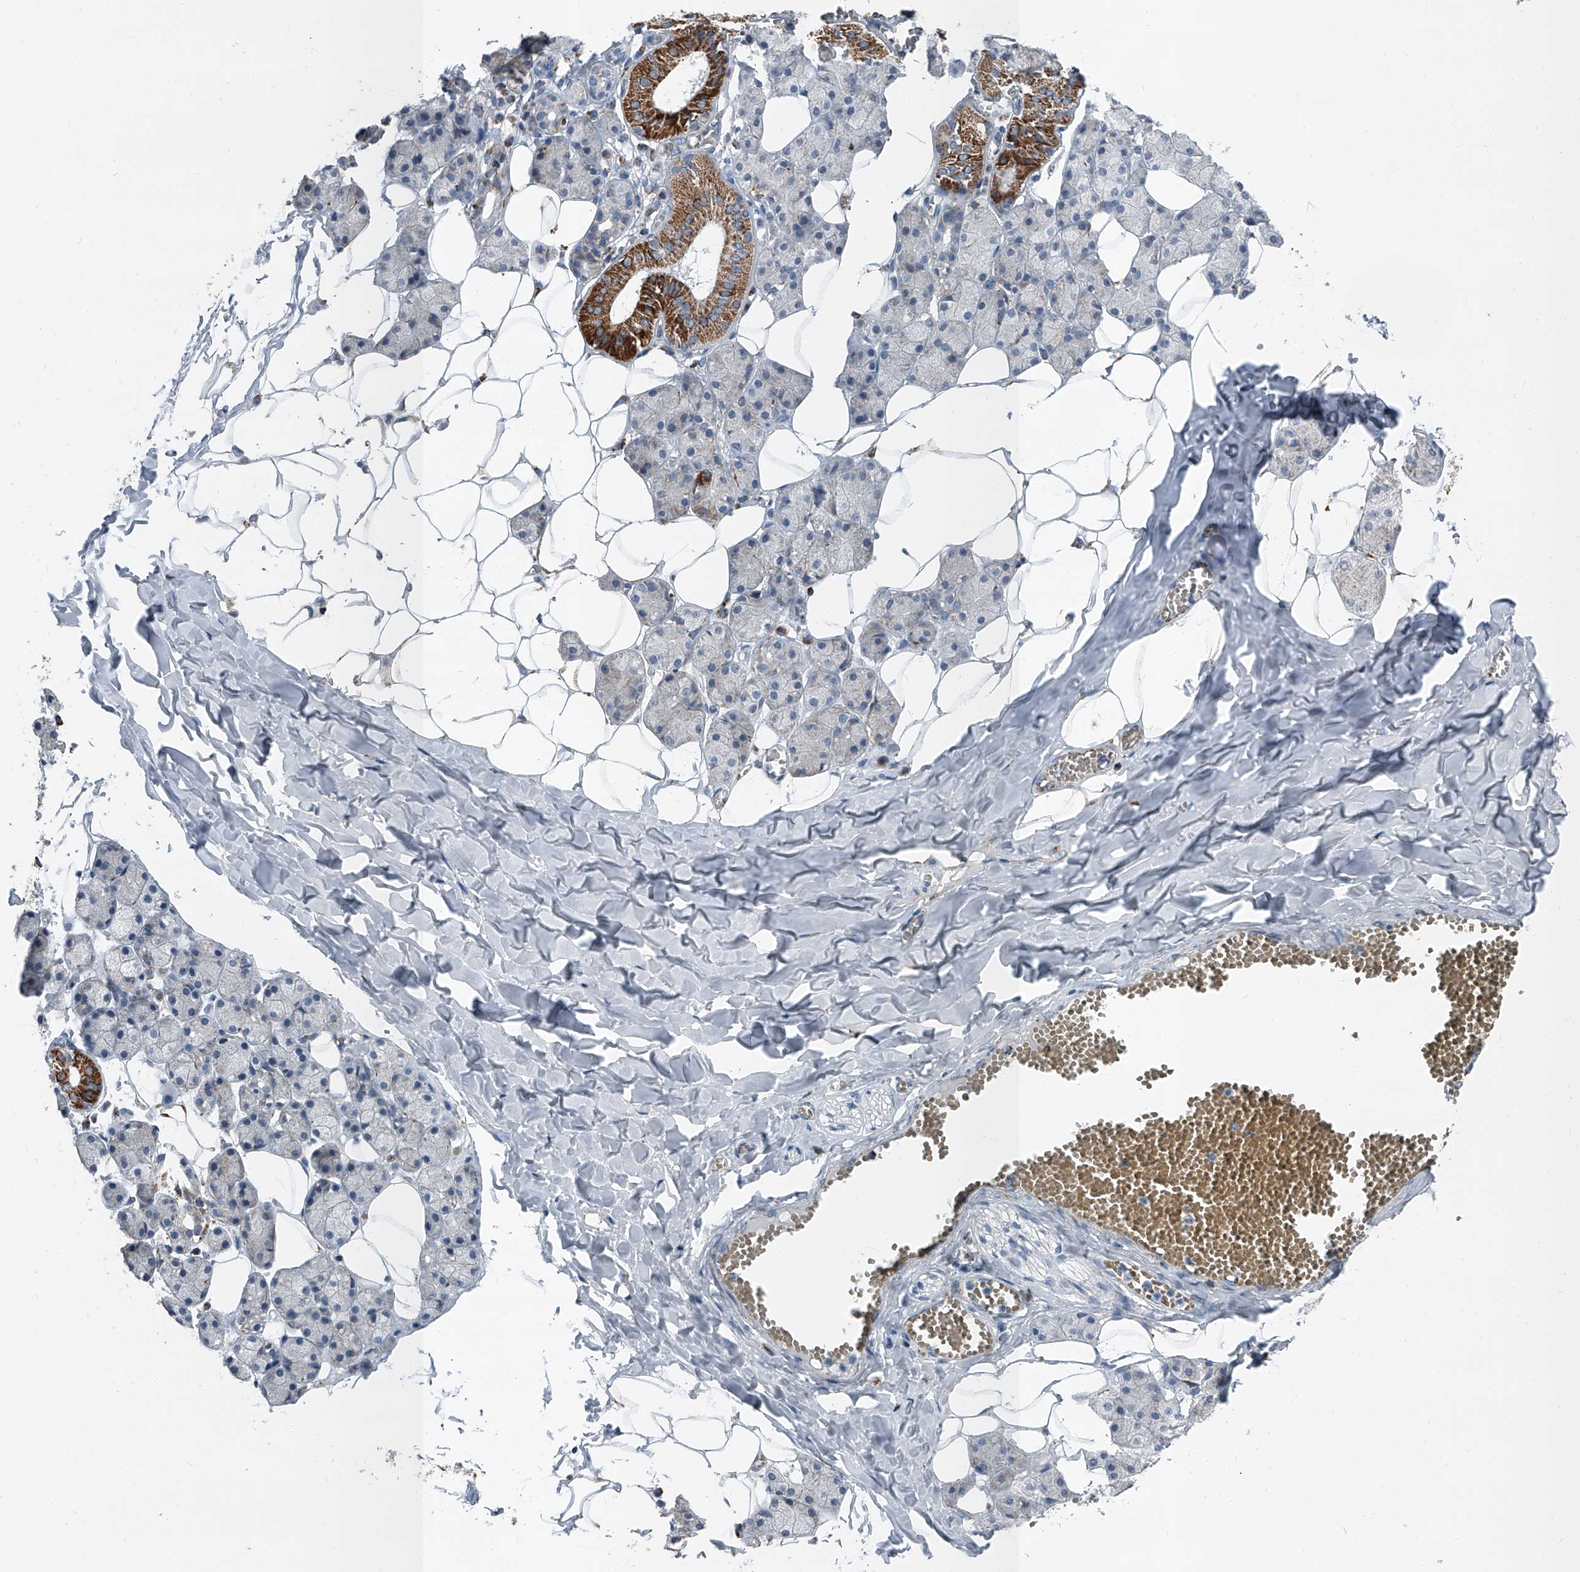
{"staining": {"intensity": "strong", "quantity": "<25%", "location": "cytoplasmic/membranous"}, "tissue": "salivary gland", "cell_type": "Glandular cells", "image_type": "normal", "snomed": [{"axis": "morphology", "description": "Normal tissue, NOS"}, {"axis": "topography", "description": "Salivary gland"}], "caption": "Glandular cells exhibit strong cytoplasmic/membranous positivity in about <25% of cells in unremarkable salivary gland.", "gene": "CHRNA7", "patient": {"sex": "female", "age": 33}}